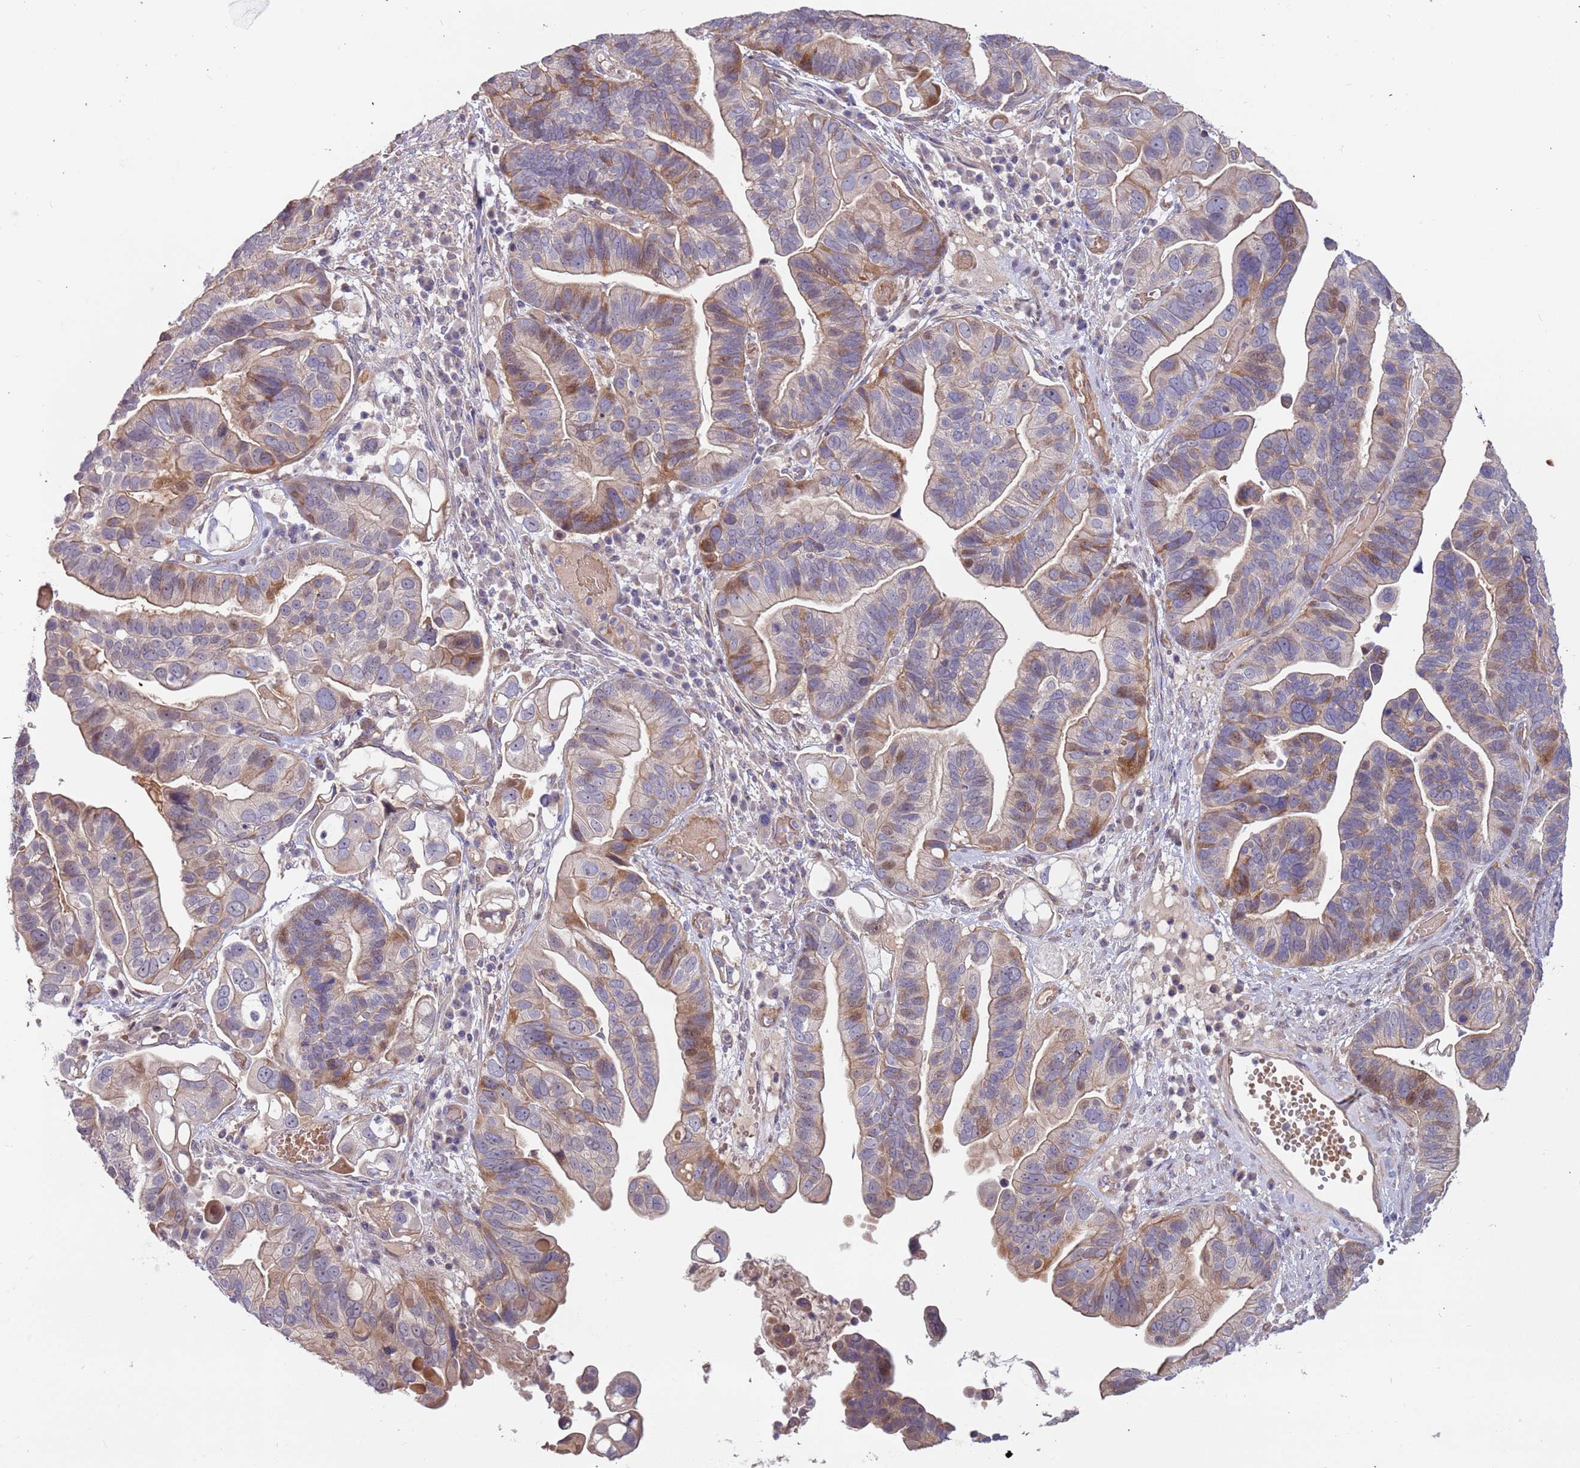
{"staining": {"intensity": "moderate", "quantity": "25%-75%", "location": "cytoplasmic/membranous"}, "tissue": "ovarian cancer", "cell_type": "Tumor cells", "image_type": "cancer", "snomed": [{"axis": "morphology", "description": "Cystadenocarcinoma, serous, NOS"}, {"axis": "topography", "description": "Ovary"}], "caption": "Immunohistochemical staining of ovarian cancer (serous cystadenocarcinoma) reveals medium levels of moderate cytoplasmic/membranous protein expression in about 25%-75% of tumor cells.", "gene": "TRAPPC6B", "patient": {"sex": "female", "age": 56}}